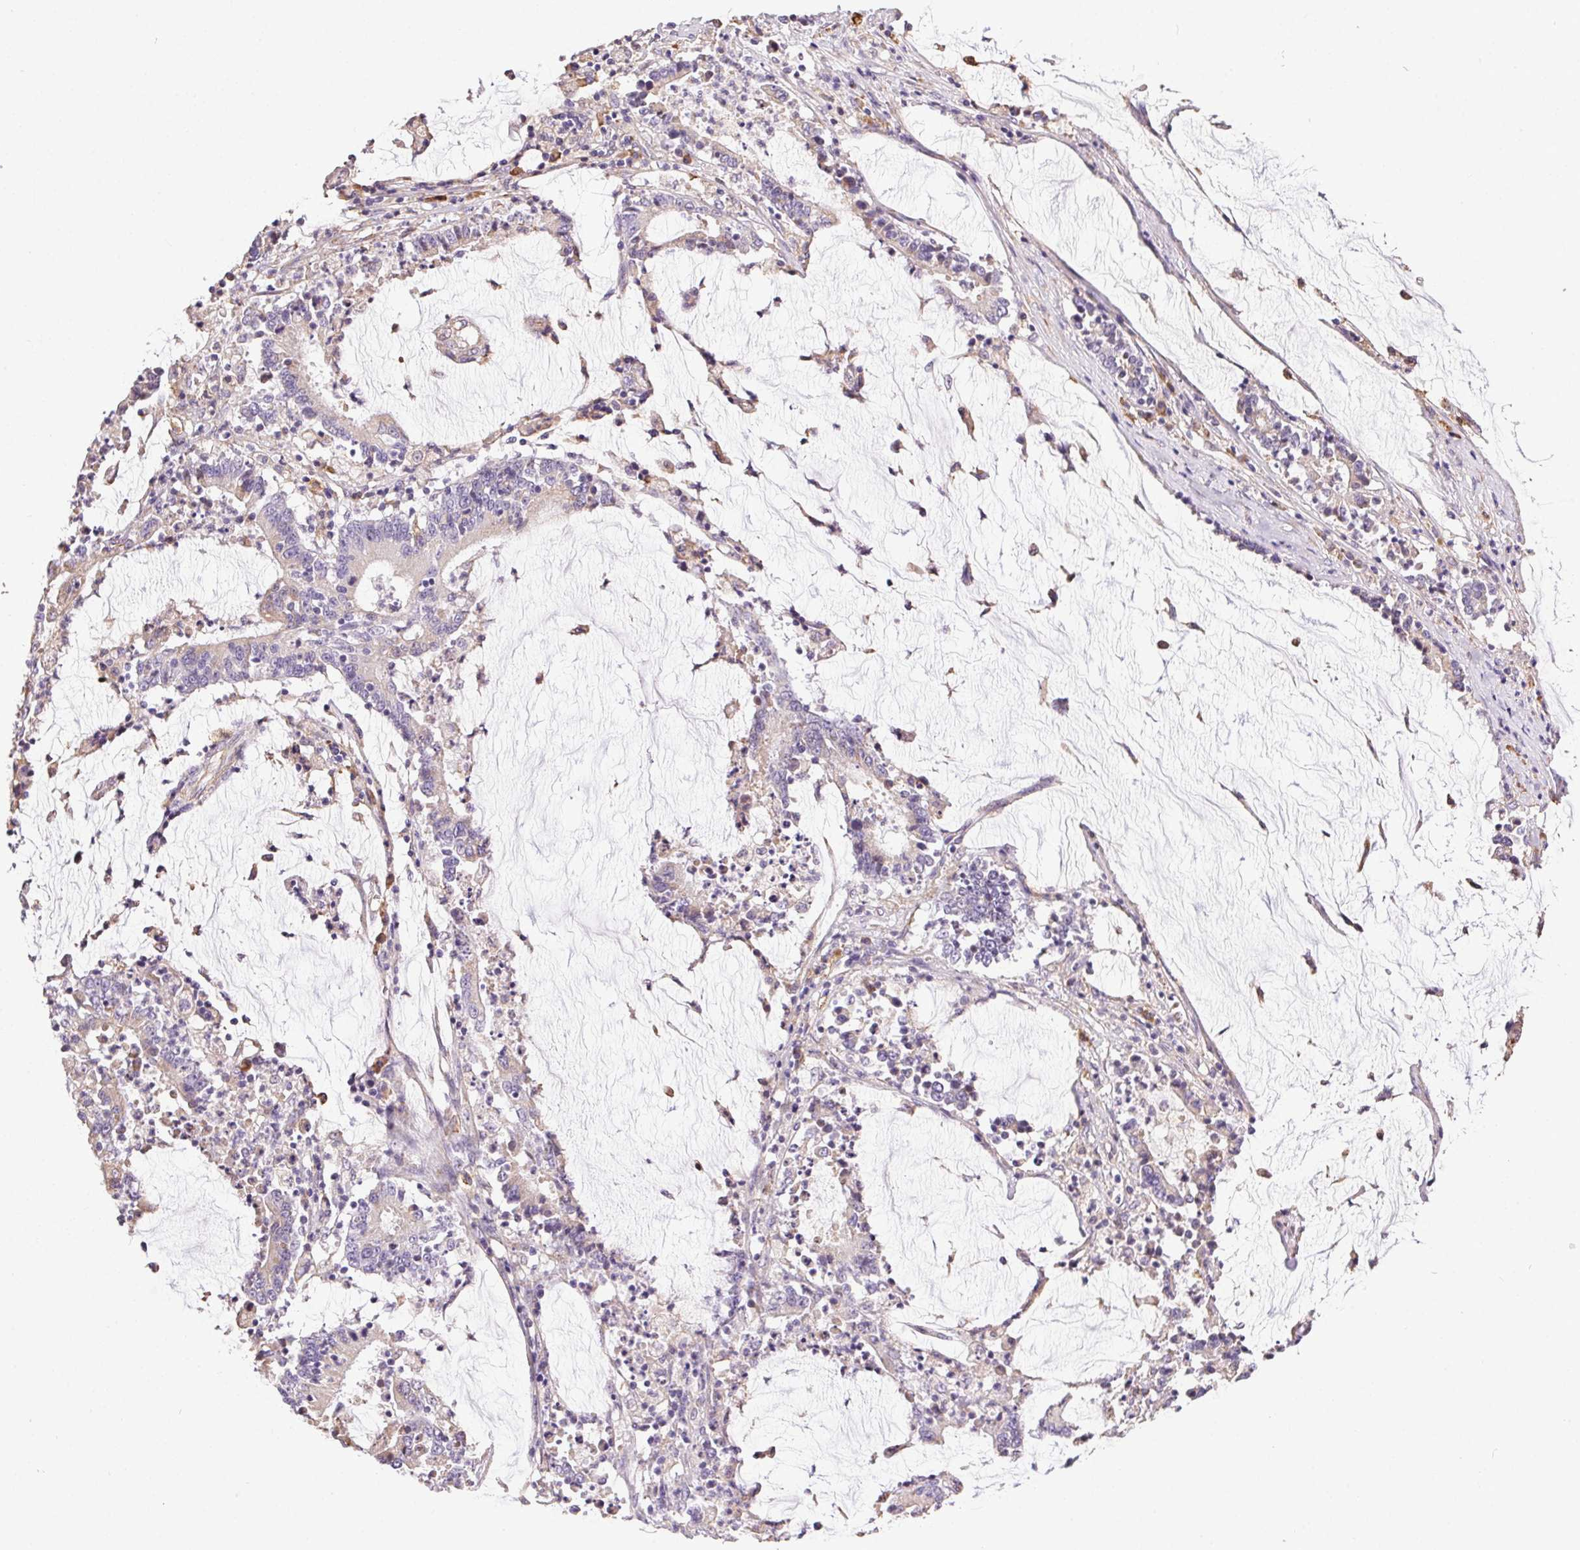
{"staining": {"intensity": "negative", "quantity": "none", "location": "none"}, "tissue": "stomach cancer", "cell_type": "Tumor cells", "image_type": "cancer", "snomed": [{"axis": "morphology", "description": "Adenocarcinoma, NOS"}, {"axis": "topography", "description": "Stomach, upper"}], "caption": "Tumor cells are negative for protein expression in human stomach adenocarcinoma. (Stains: DAB IHC with hematoxylin counter stain, Microscopy: brightfield microscopy at high magnification).", "gene": "SNX31", "patient": {"sex": "male", "age": 68}}